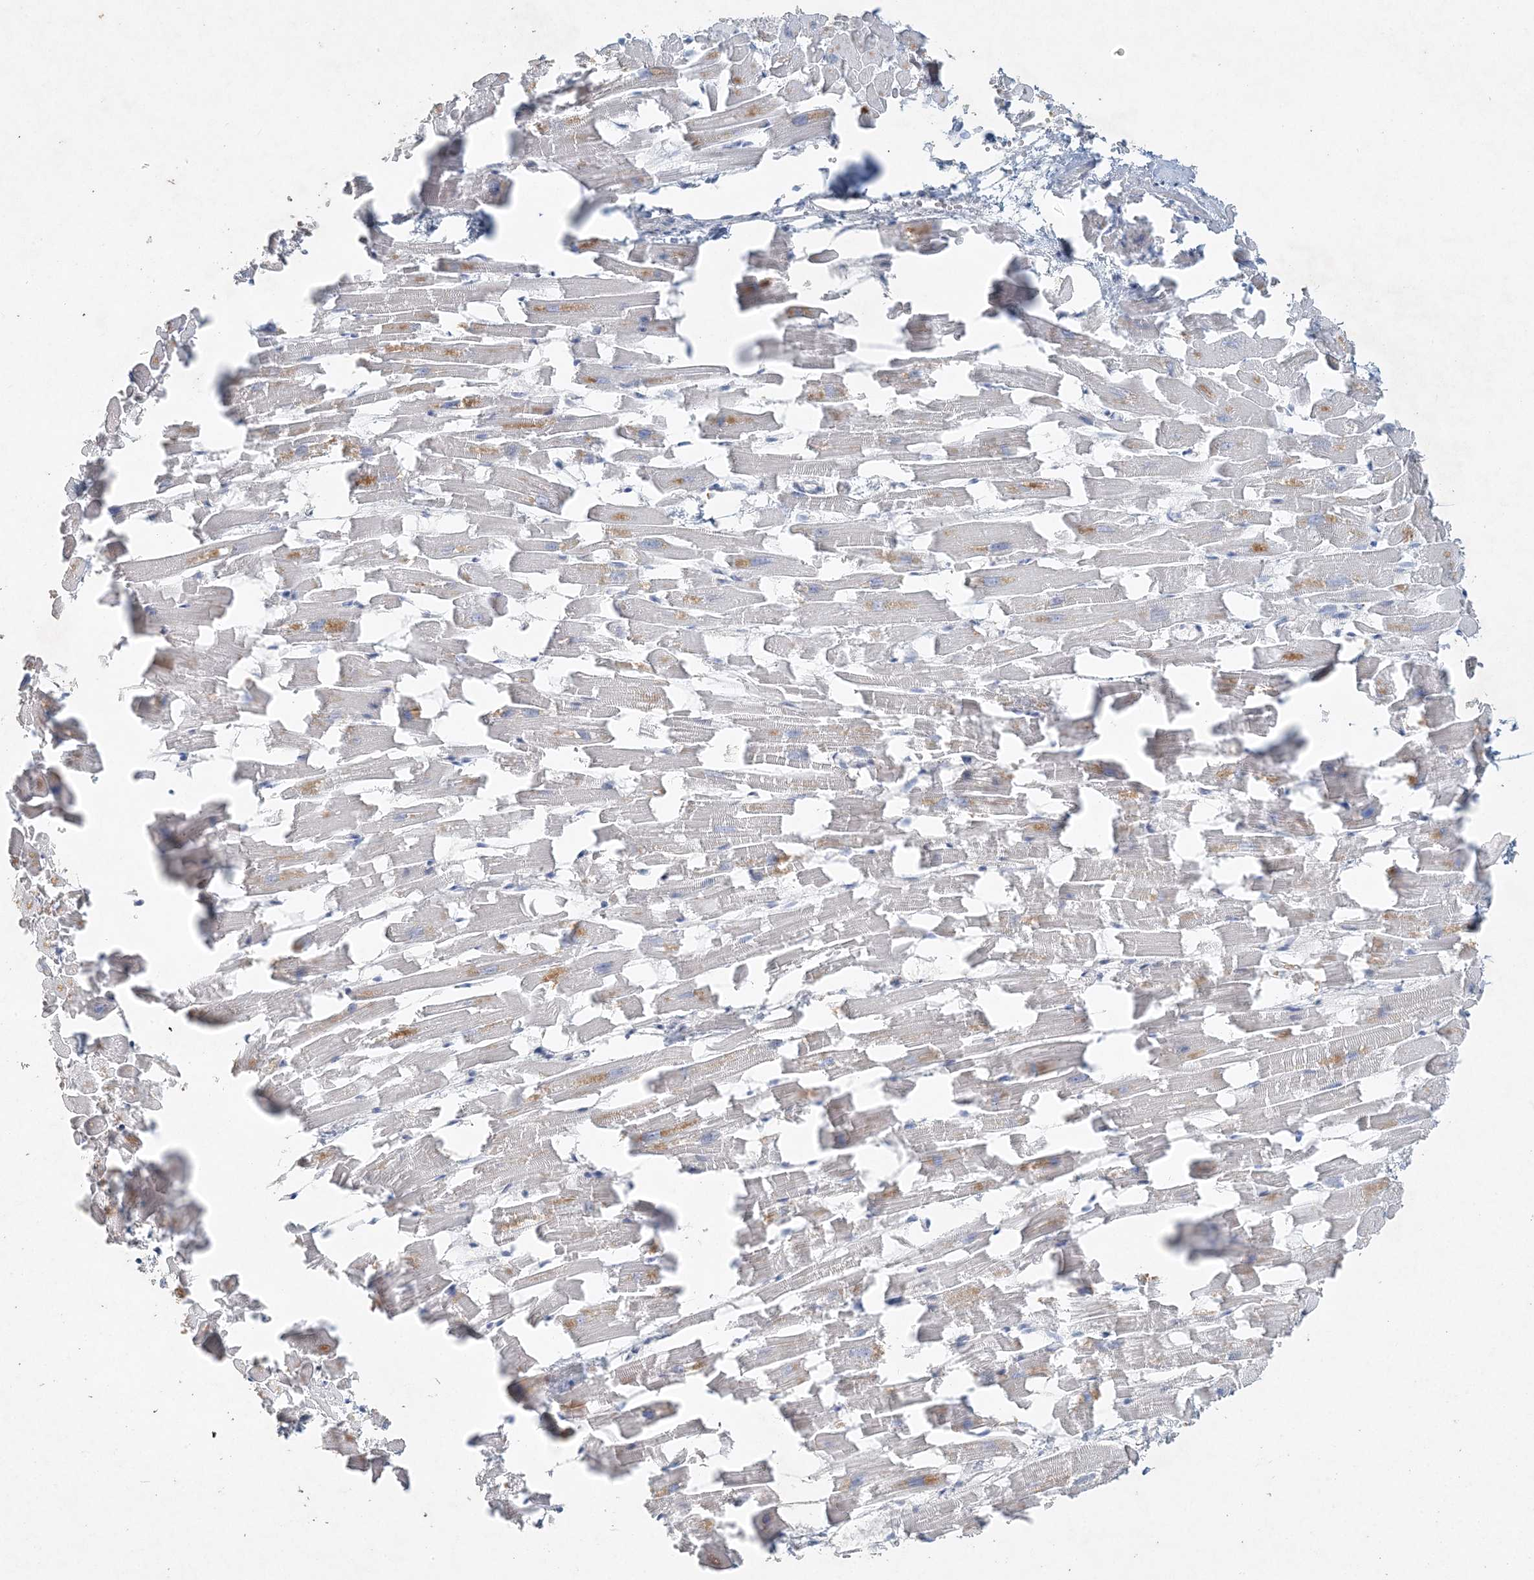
{"staining": {"intensity": "negative", "quantity": "none", "location": "none"}, "tissue": "heart muscle", "cell_type": "Cardiomyocytes", "image_type": "normal", "snomed": [{"axis": "morphology", "description": "Normal tissue, NOS"}, {"axis": "topography", "description": "Heart"}], "caption": "This is a image of immunohistochemistry (IHC) staining of normal heart muscle, which shows no staining in cardiomyocytes. Brightfield microscopy of immunohistochemistry stained with DAB (3,3'-diaminobenzidine) (brown) and hematoxylin (blue), captured at high magnification.", "gene": "DNAH5", "patient": {"sex": "female", "age": 64}}